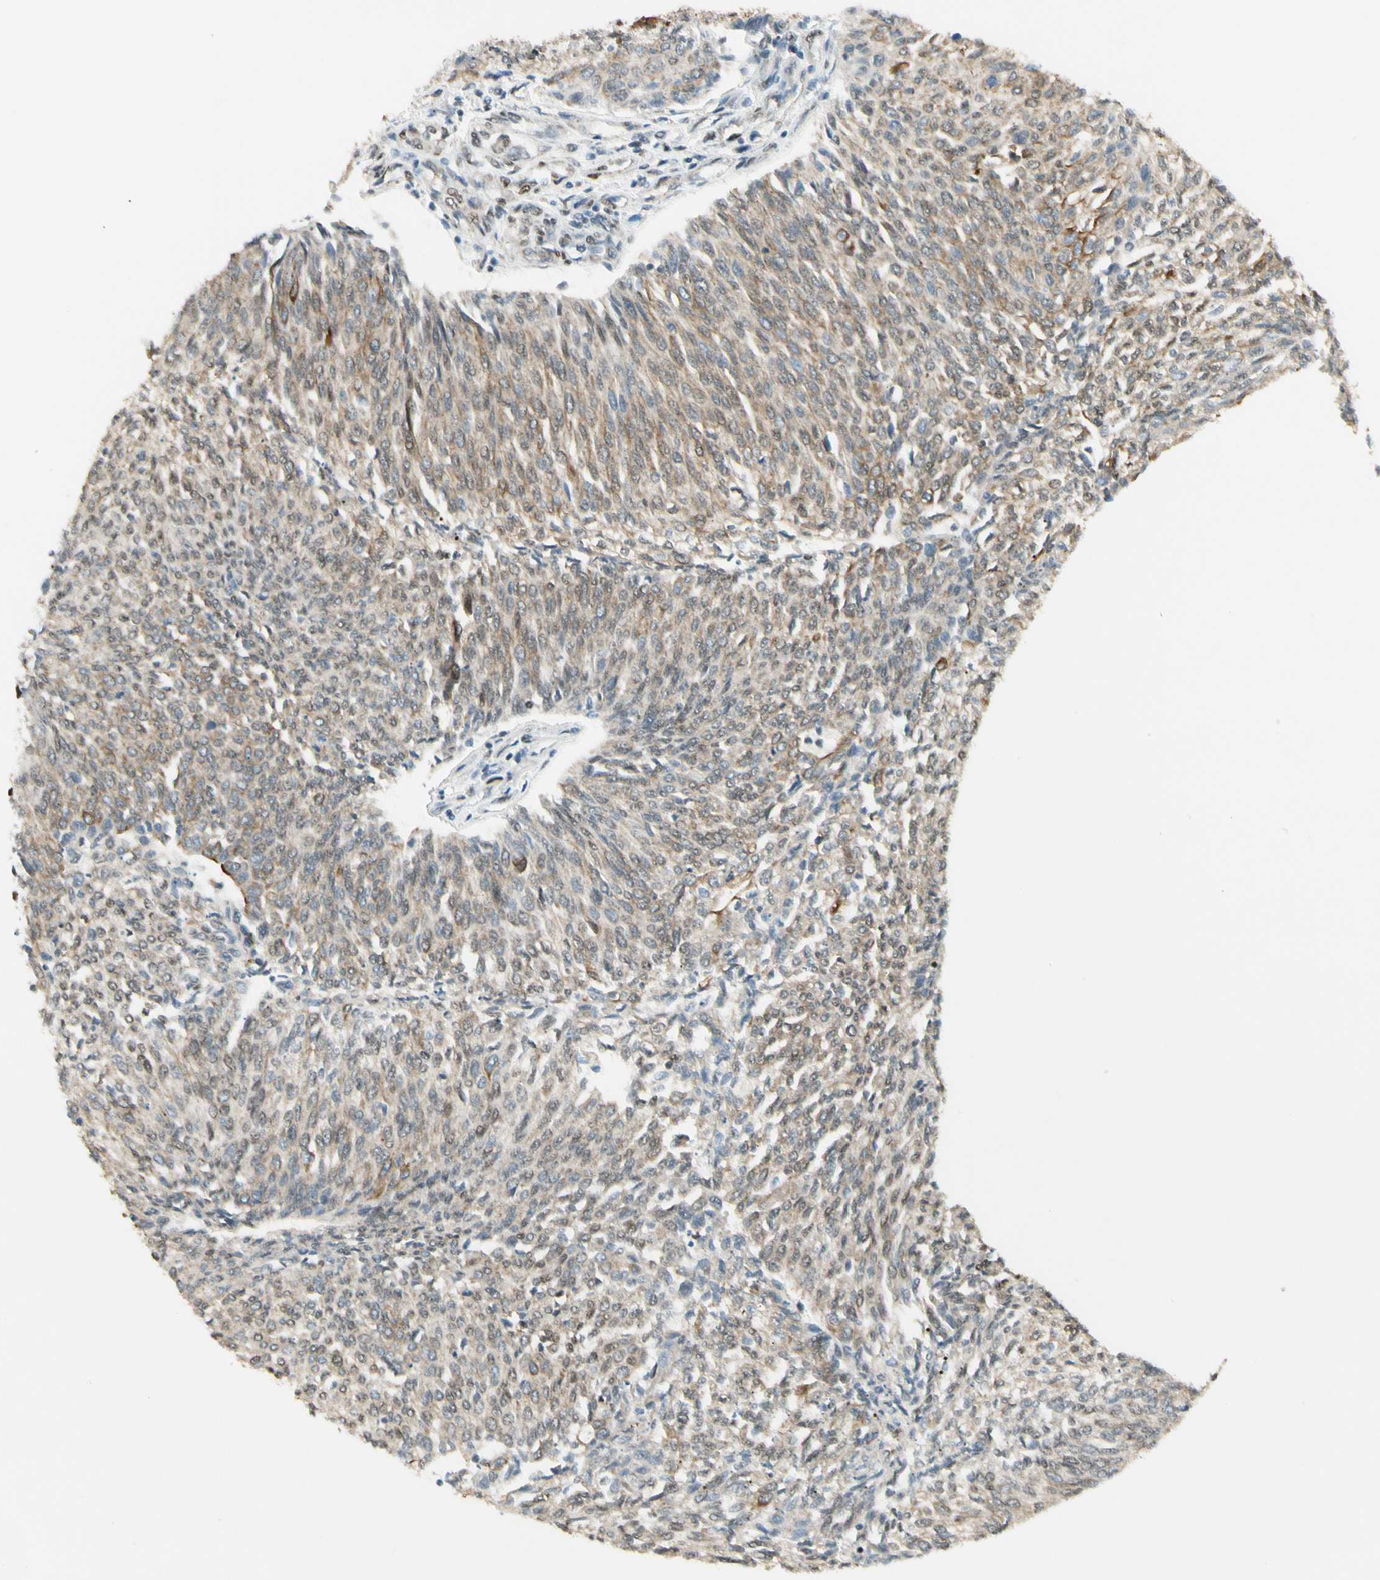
{"staining": {"intensity": "moderate", "quantity": ">75%", "location": "cytoplasmic/membranous,nuclear"}, "tissue": "urothelial cancer", "cell_type": "Tumor cells", "image_type": "cancer", "snomed": [{"axis": "morphology", "description": "Urothelial carcinoma, Low grade"}, {"axis": "topography", "description": "Urinary bladder"}], "caption": "Tumor cells demonstrate moderate cytoplasmic/membranous and nuclear positivity in about >75% of cells in urothelial cancer. (brown staining indicates protein expression, while blue staining denotes nuclei).", "gene": "ATXN1", "patient": {"sex": "female", "age": 79}}